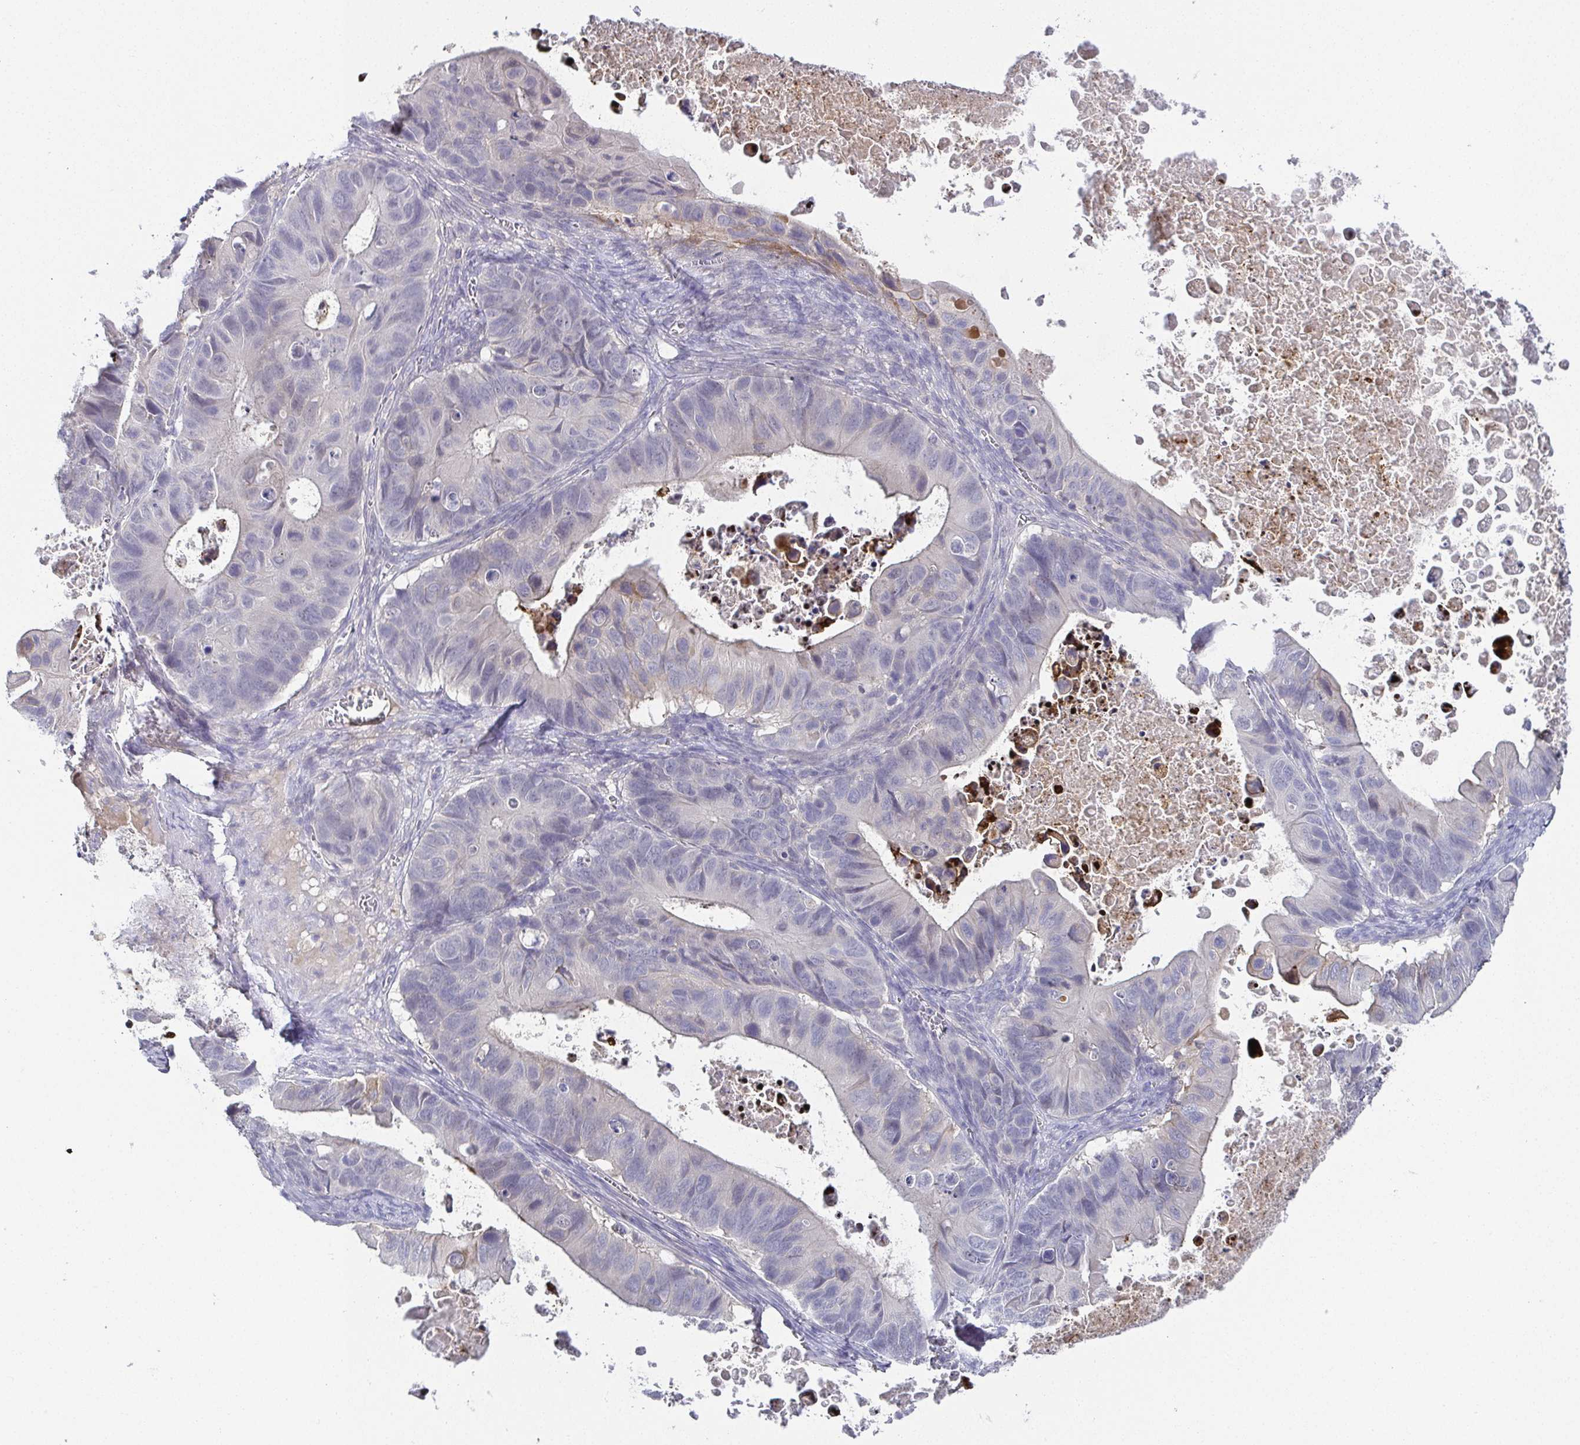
{"staining": {"intensity": "negative", "quantity": "none", "location": "none"}, "tissue": "ovarian cancer", "cell_type": "Tumor cells", "image_type": "cancer", "snomed": [{"axis": "morphology", "description": "Cystadenocarcinoma, mucinous, NOS"}, {"axis": "topography", "description": "Ovary"}], "caption": "The immunohistochemistry (IHC) histopathology image has no significant staining in tumor cells of ovarian cancer tissue.", "gene": "RNASE7", "patient": {"sex": "female", "age": 64}}